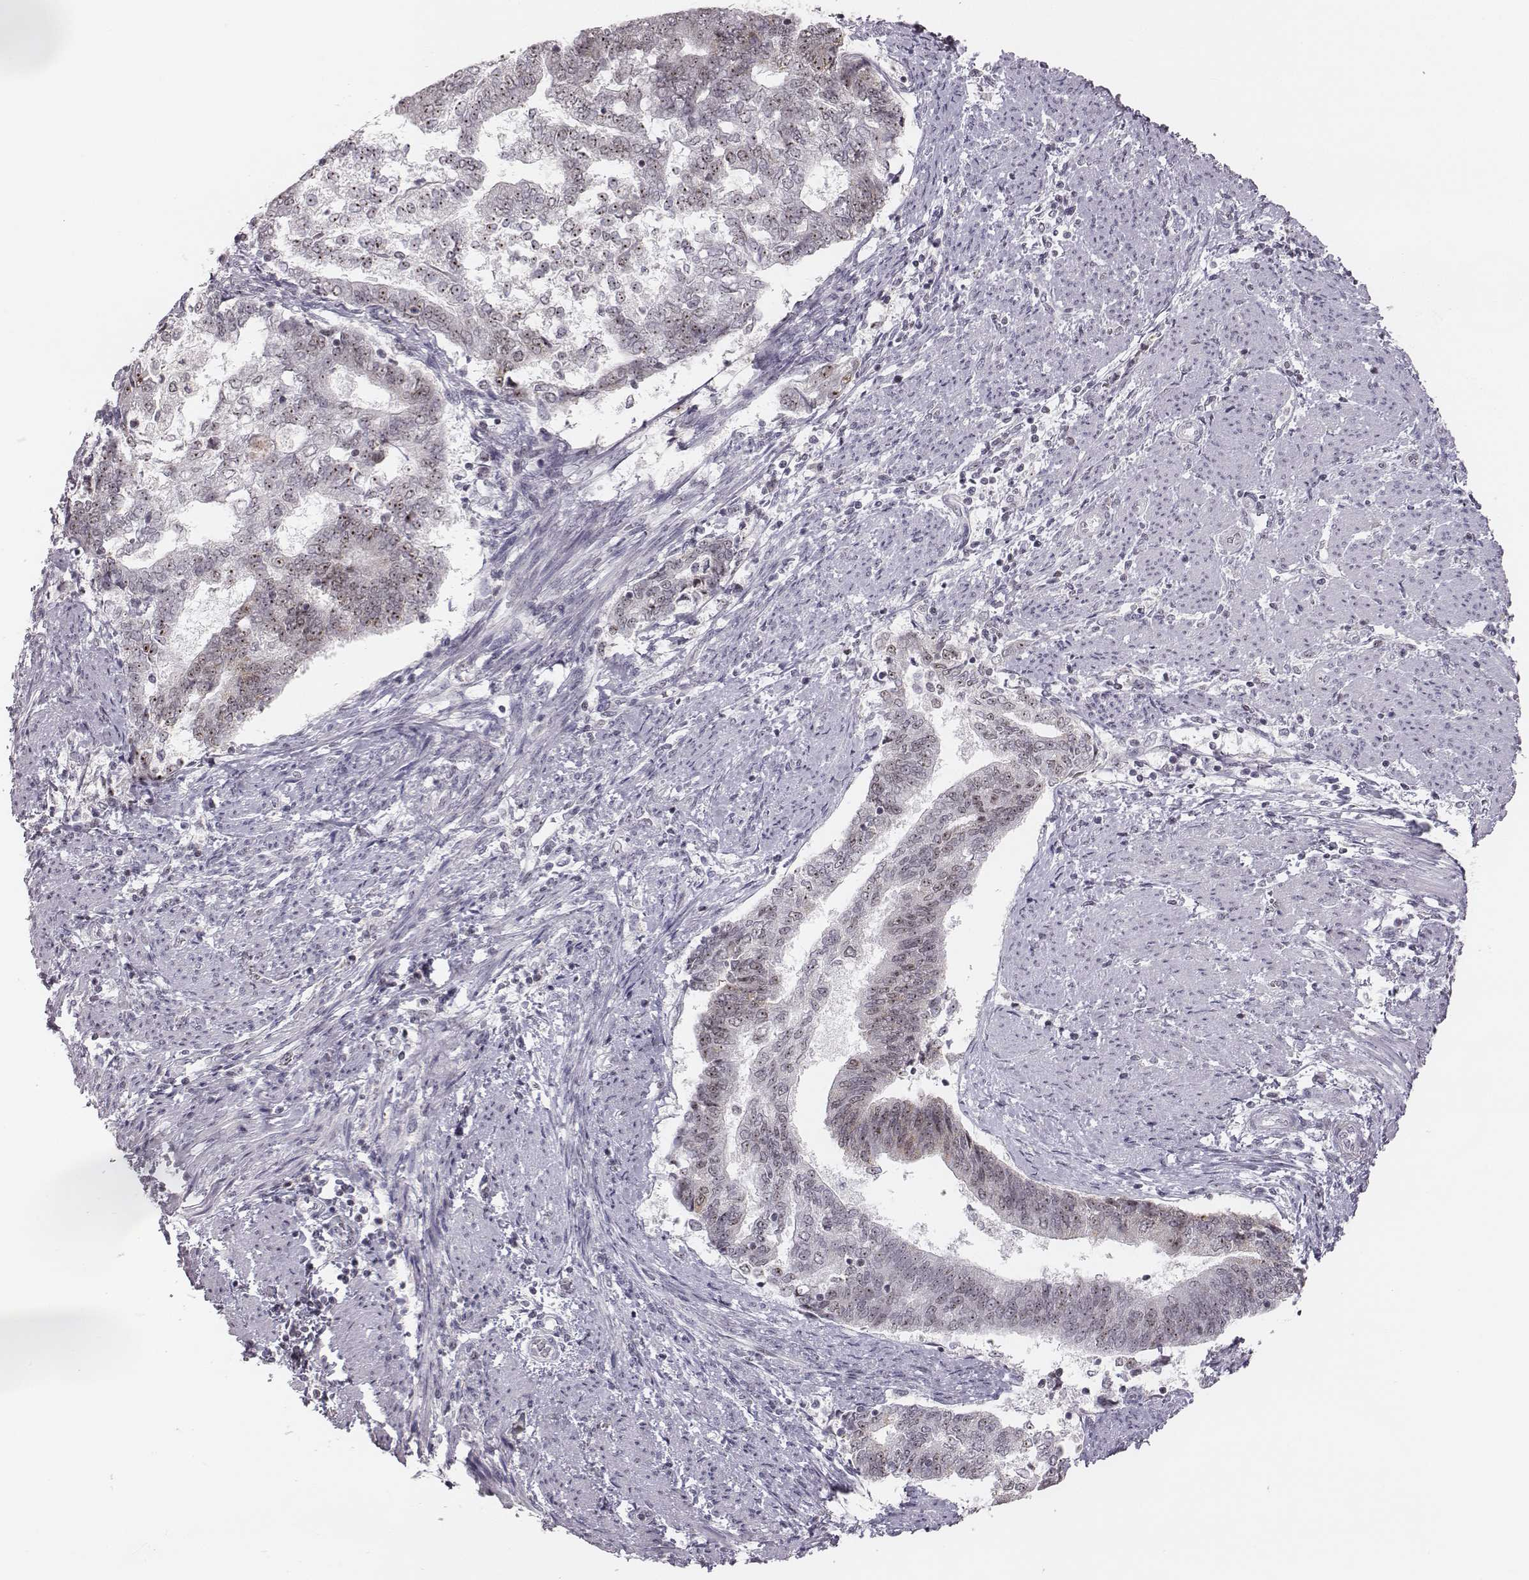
{"staining": {"intensity": "weak", "quantity": "<25%", "location": "nuclear"}, "tissue": "endometrial cancer", "cell_type": "Tumor cells", "image_type": "cancer", "snomed": [{"axis": "morphology", "description": "Adenocarcinoma, NOS"}, {"axis": "topography", "description": "Endometrium"}], "caption": "Adenocarcinoma (endometrial) was stained to show a protein in brown. There is no significant staining in tumor cells. Nuclei are stained in blue.", "gene": "NIFK", "patient": {"sex": "female", "age": 65}}